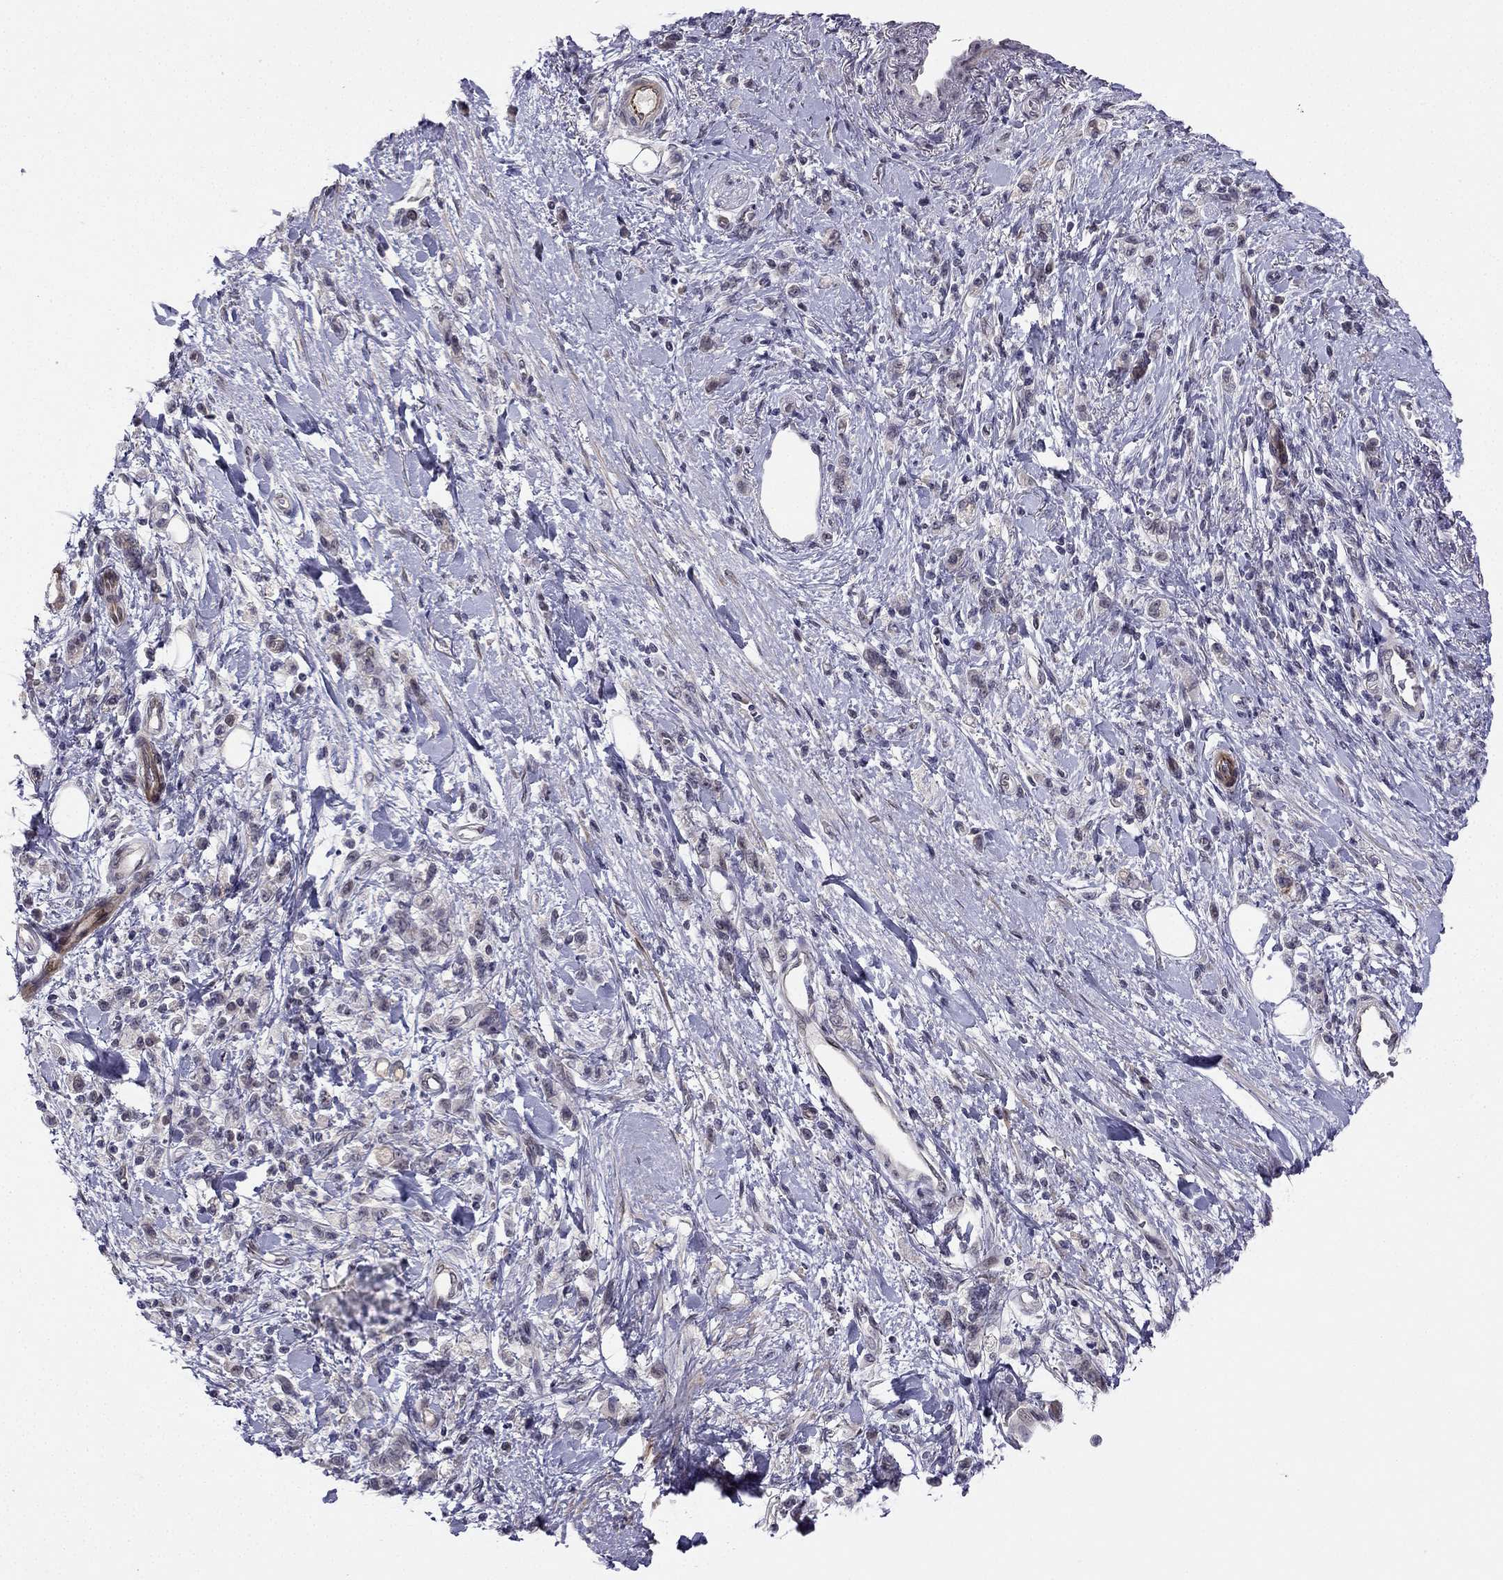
{"staining": {"intensity": "negative", "quantity": "none", "location": "none"}, "tissue": "stomach cancer", "cell_type": "Tumor cells", "image_type": "cancer", "snomed": [{"axis": "morphology", "description": "Adenocarcinoma, NOS"}, {"axis": "topography", "description": "Stomach"}], "caption": "Immunohistochemical staining of human stomach cancer demonstrates no significant expression in tumor cells.", "gene": "CHST8", "patient": {"sex": "male", "age": 77}}